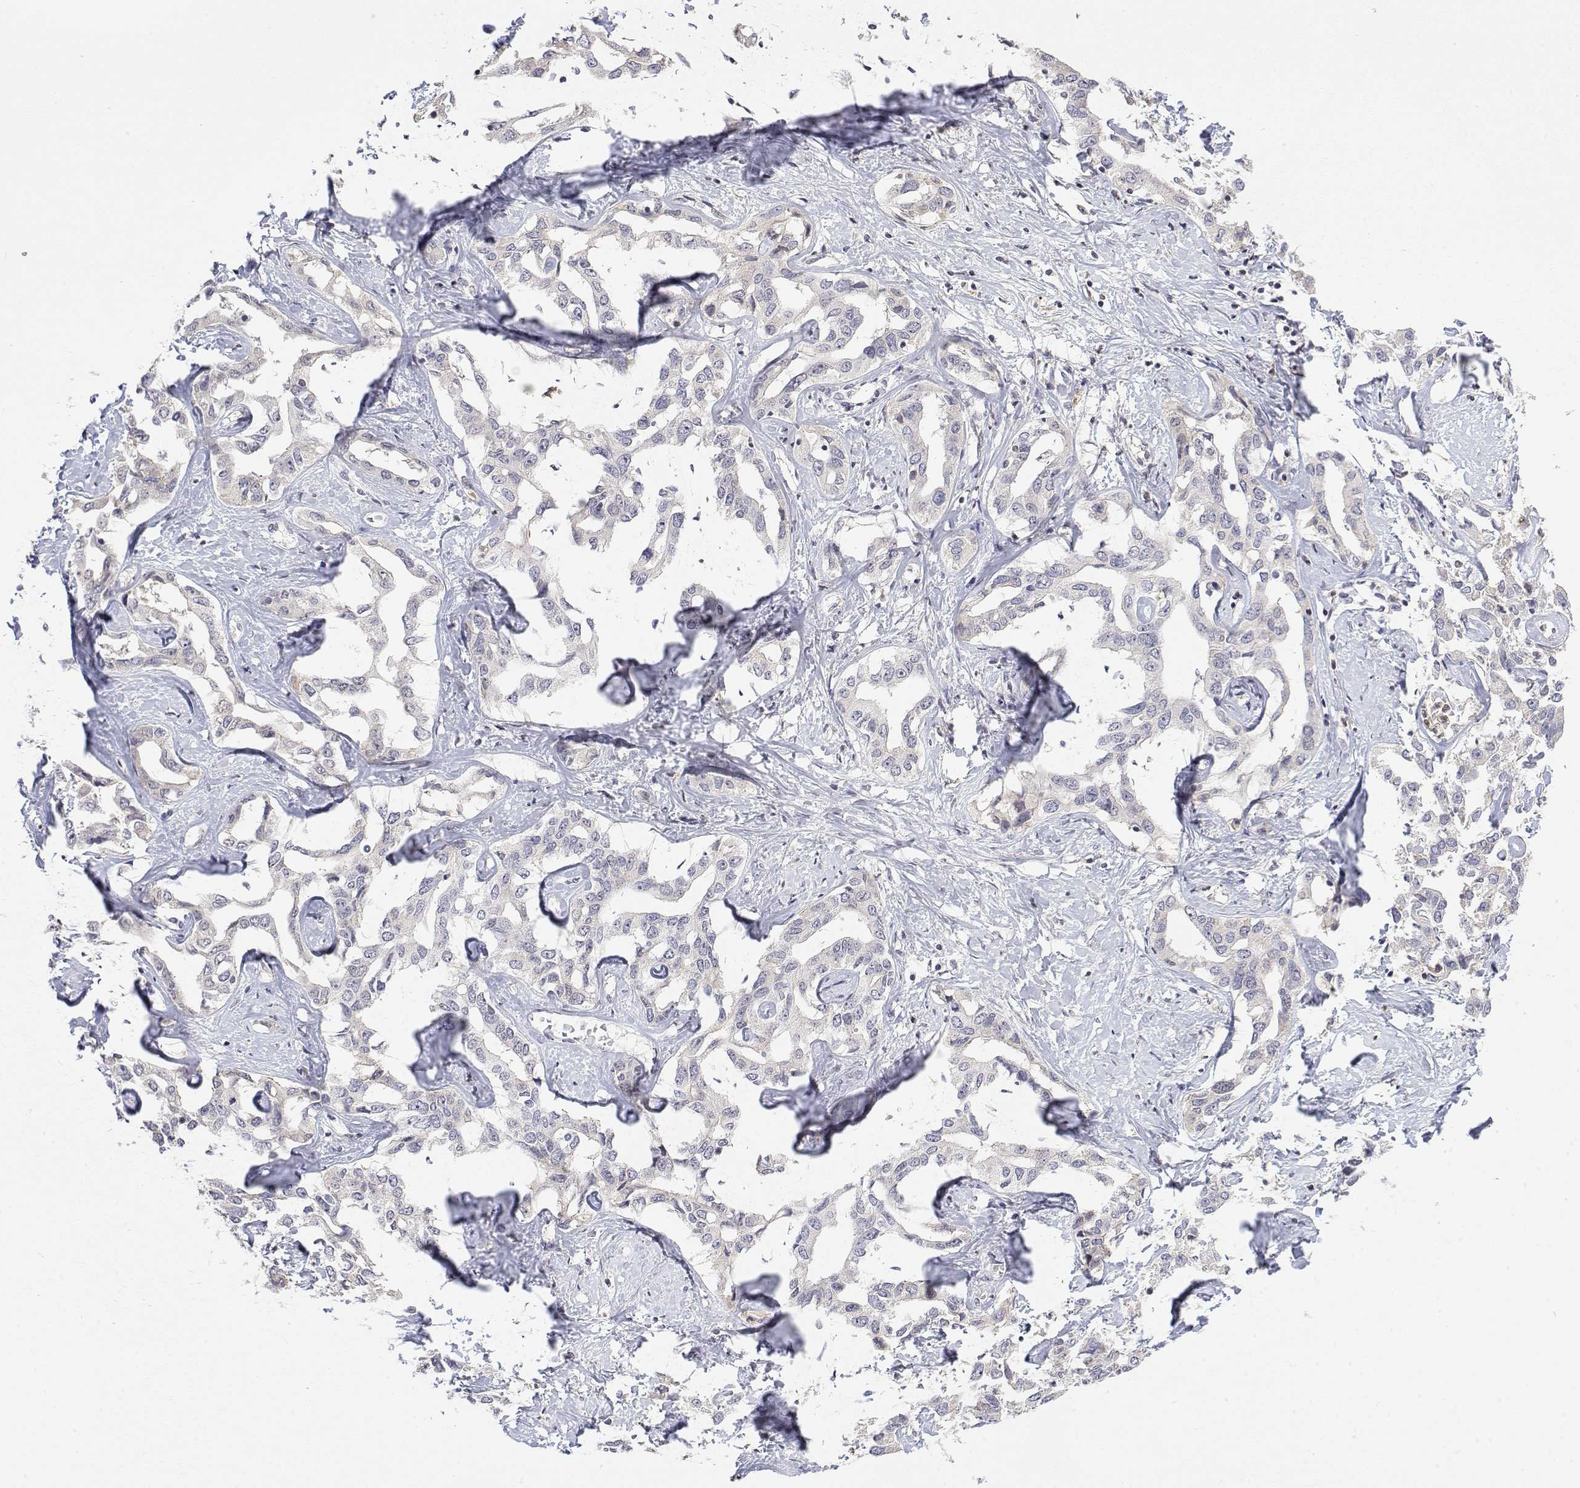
{"staining": {"intensity": "negative", "quantity": "none", "location": "none"}, "tissue": "liver cancer", "cell_type": "Tumor cells", "image_type": "cancer", "snomed": [{"axis": "morphology", "description": "Cholangiocarcinoma"}, {"axis": "topography", "description": "Liver"}], "caption": "Immunohistochemistry of human liver cancer reveals no expression in tumor cells.", "gene": "IGFBP4", "patient": {"sex": "male", "age": 59}}